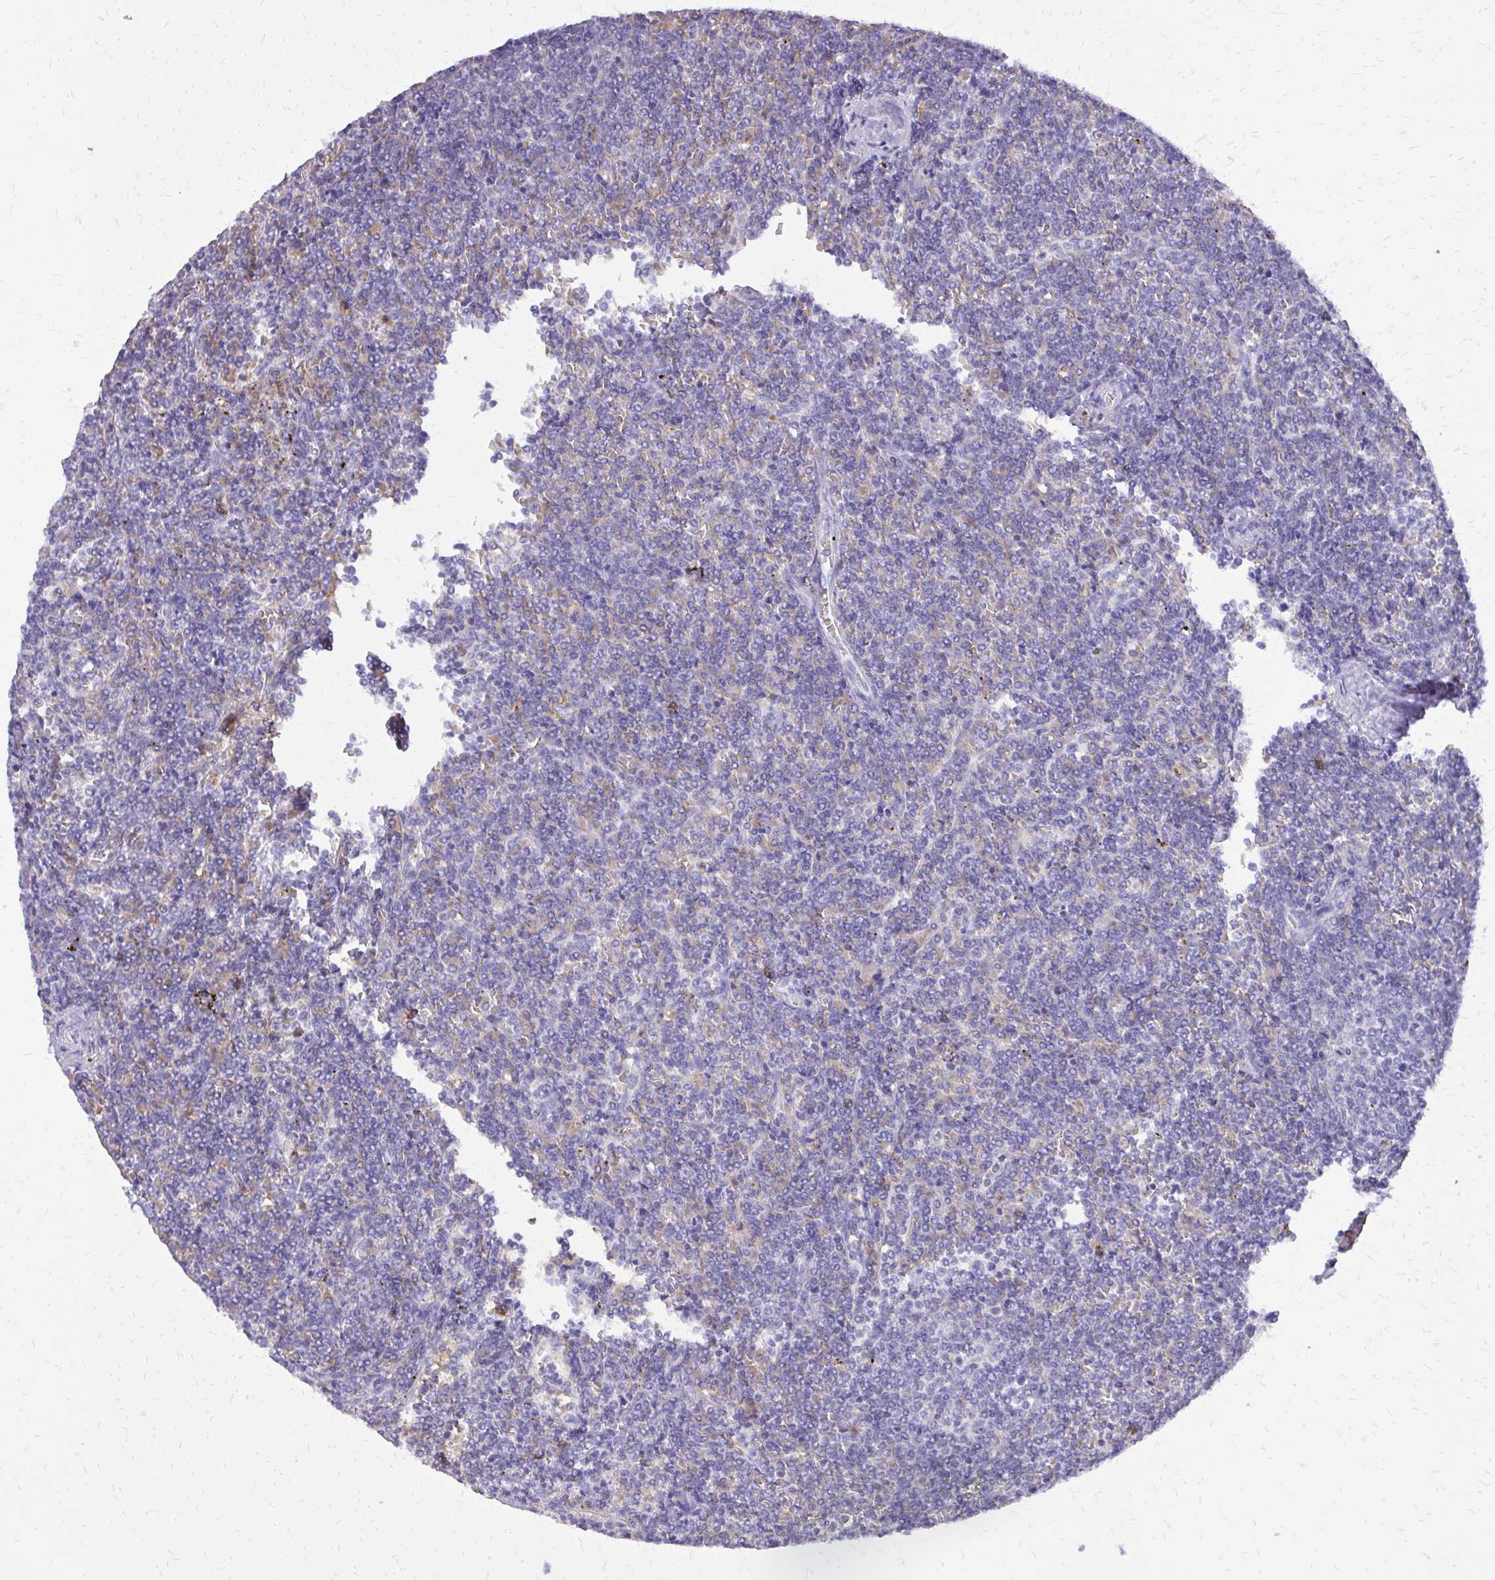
{"staining": {"intensity": "negative", "quantity": "none", "location": "none"}, "tissue": "lymphoma", "cell_type": "Tumor cells", "image_type": "cancer", "snomed": [{"axis": "morphology", "description": "Malignant lymphoma, non-Hodgkin's type, Low grade"}, {"axis": "topography", "description": "Spleen"}], "caption": "DAB immunohistochemical staining of lymphoma shows no significant staining in tumor cells.", "gene": "CAT", "patient": {"sex": "male", "age": 78}}